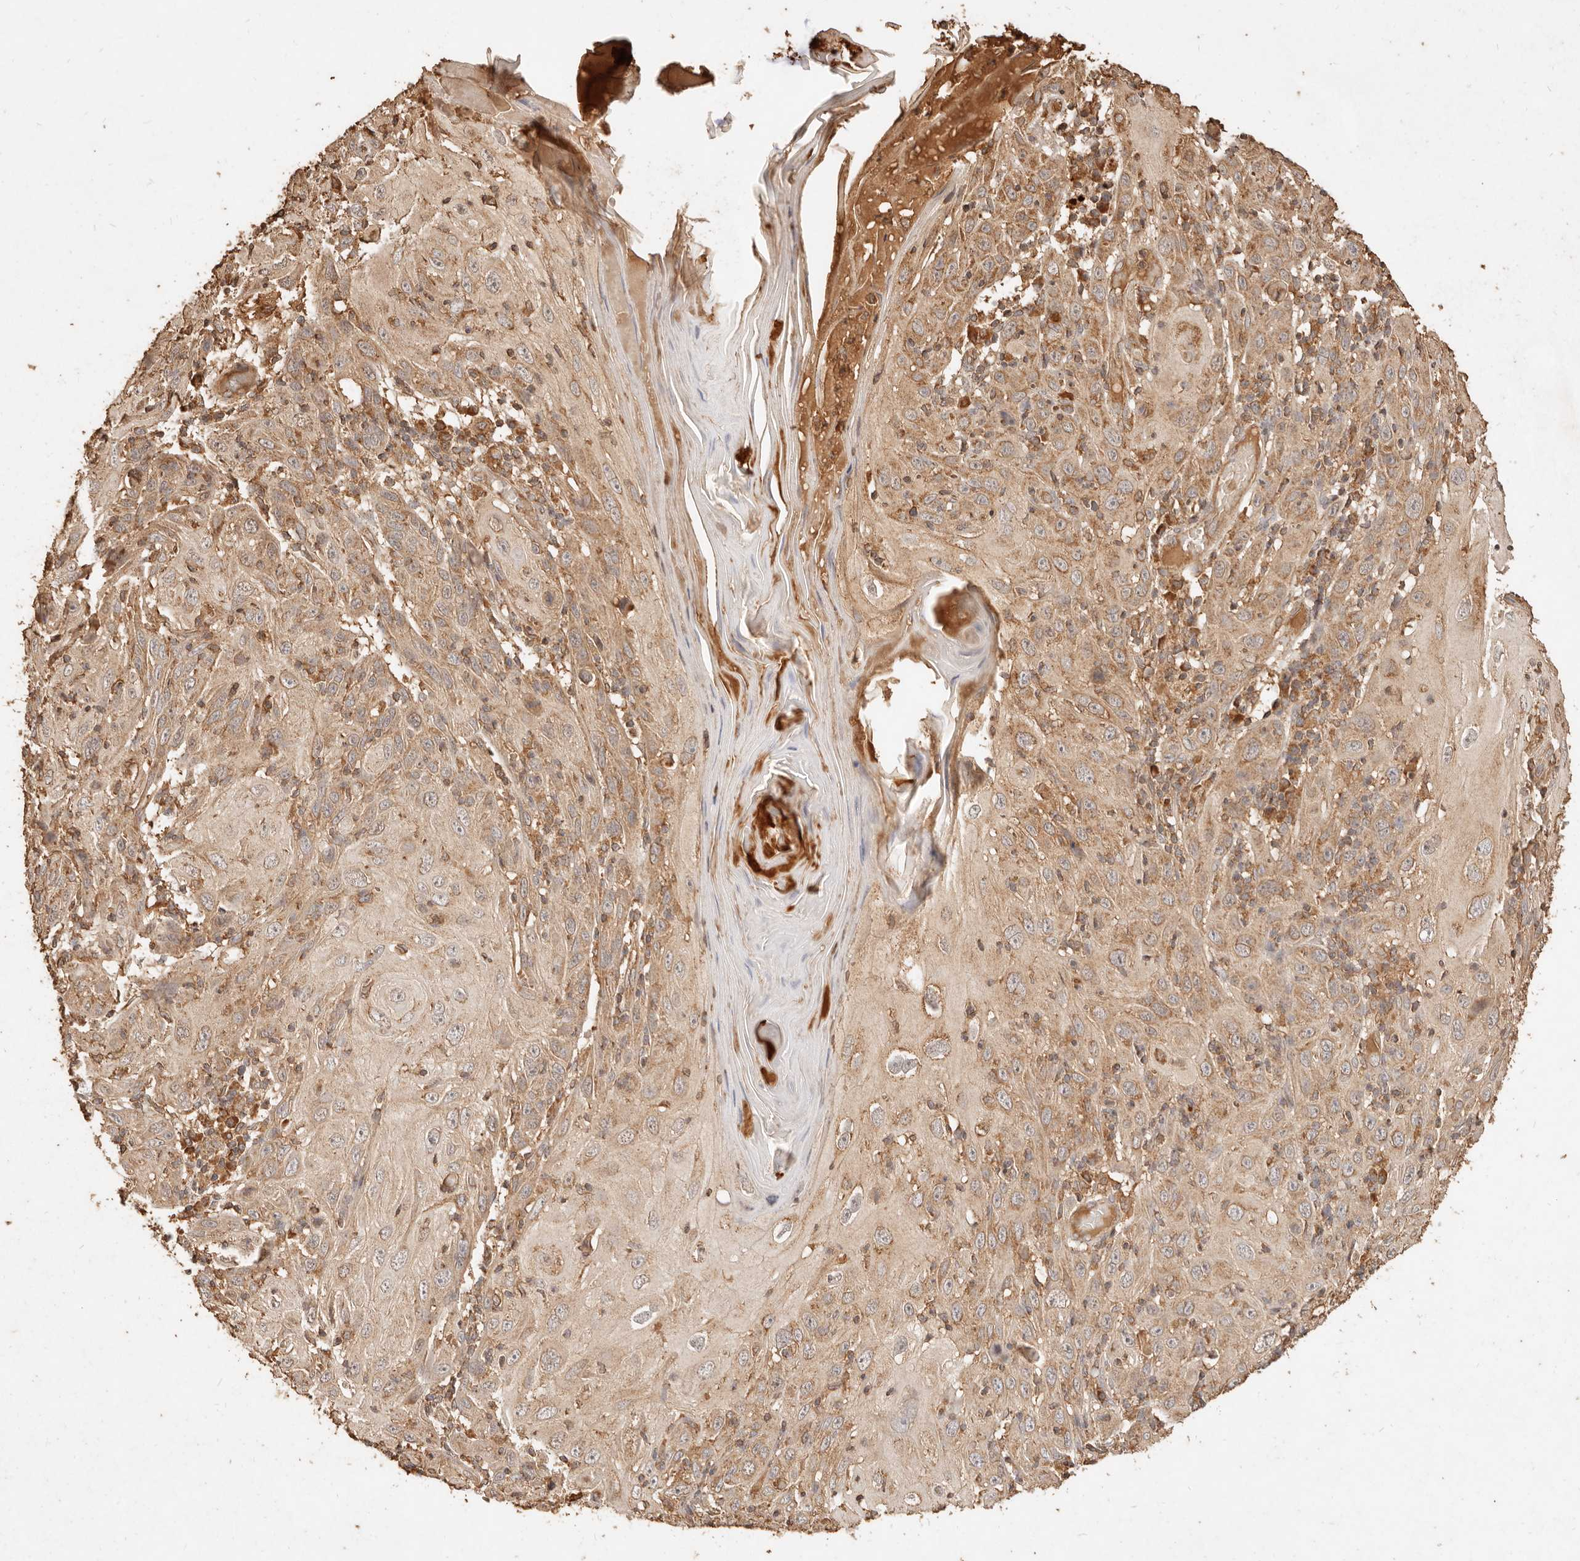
{"staining": {"intensity": "moderate", "quantity": ">75%", "location": "cytoplasmic/membranous"}, "tissue": "skin cancer", "cell_type": "Tumor cells", "image_type": "cancer", "snomed": [{"axis": "morphology", "description": "Squamous cell carcinoma, NOS"}, {"axis": "topography", "description": "Skin"}], "caption": "IHC histopathology image of neoplastic tissue: human squamous cell carcinoma (skin) stained using immunohistochemistry reveals medium levels of moderate protein expression localized specifically in the cytoplasmic/membranous of tumor cells, appearing as a cytoplasmic/membranous brown color.", "gene": "FAM180B", "patient": {"sex": "female", "age": 88}}